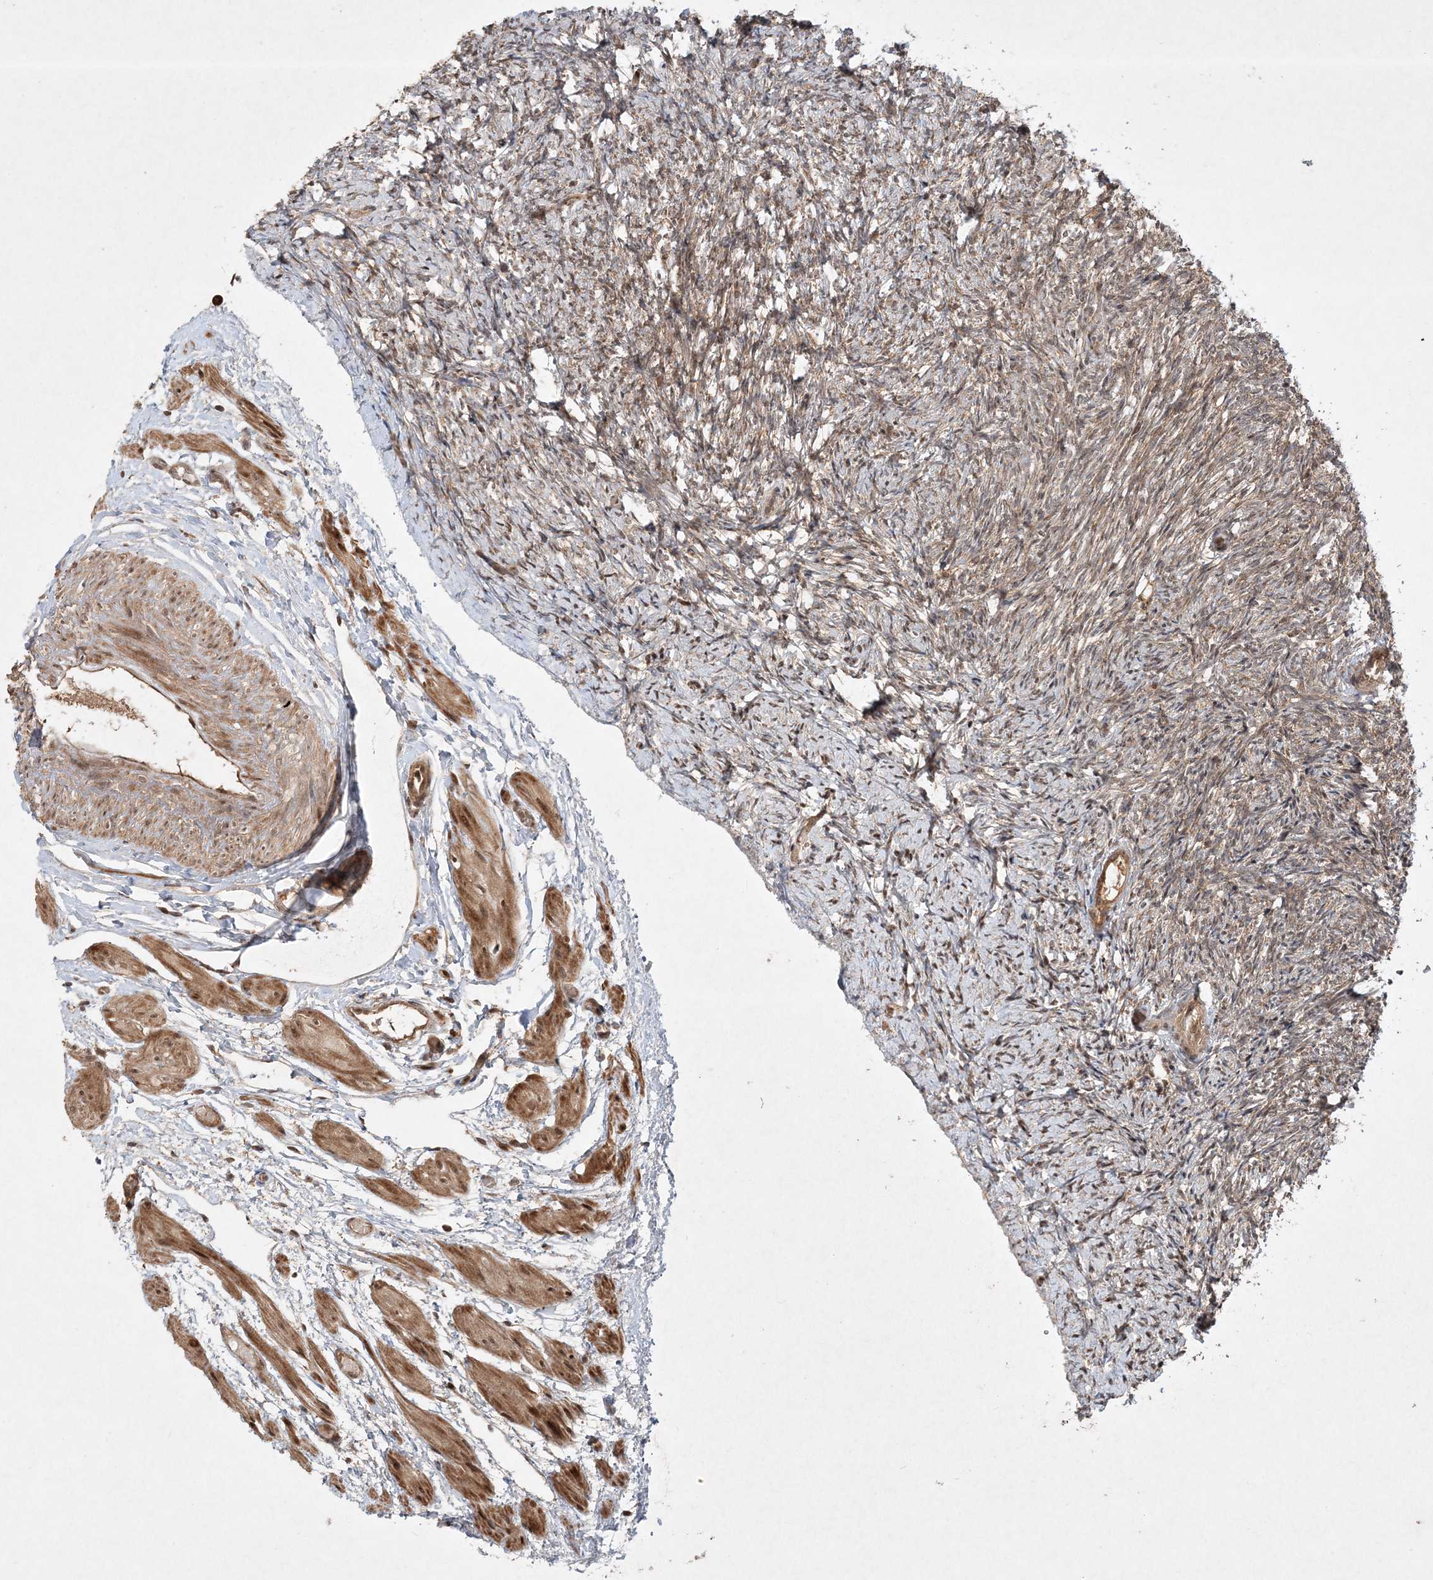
{"staining": {"intensity": "moderate", "quantity": ">75%", "location": "cytoplasmic/membranous"}, "tissue": "ovary", "cell_type": "Follicle cells", "image_type": "normal", "snomed": [{"axis": "morphology", "description": "Normal tissue, NOS"}, {"axis": "topography", "description": "Ovary"}], "caption": "Unremarkable ovary displays moderate cytoplasmic/membranous positivity in about >75% of follicle cells The protein is stained brown, and the nuclei are stained in blue (DAB IHC with brightfield microscopy, high magnification)..", "gene": "UBR3", "patient": {"sex": "female", "age": 41}}